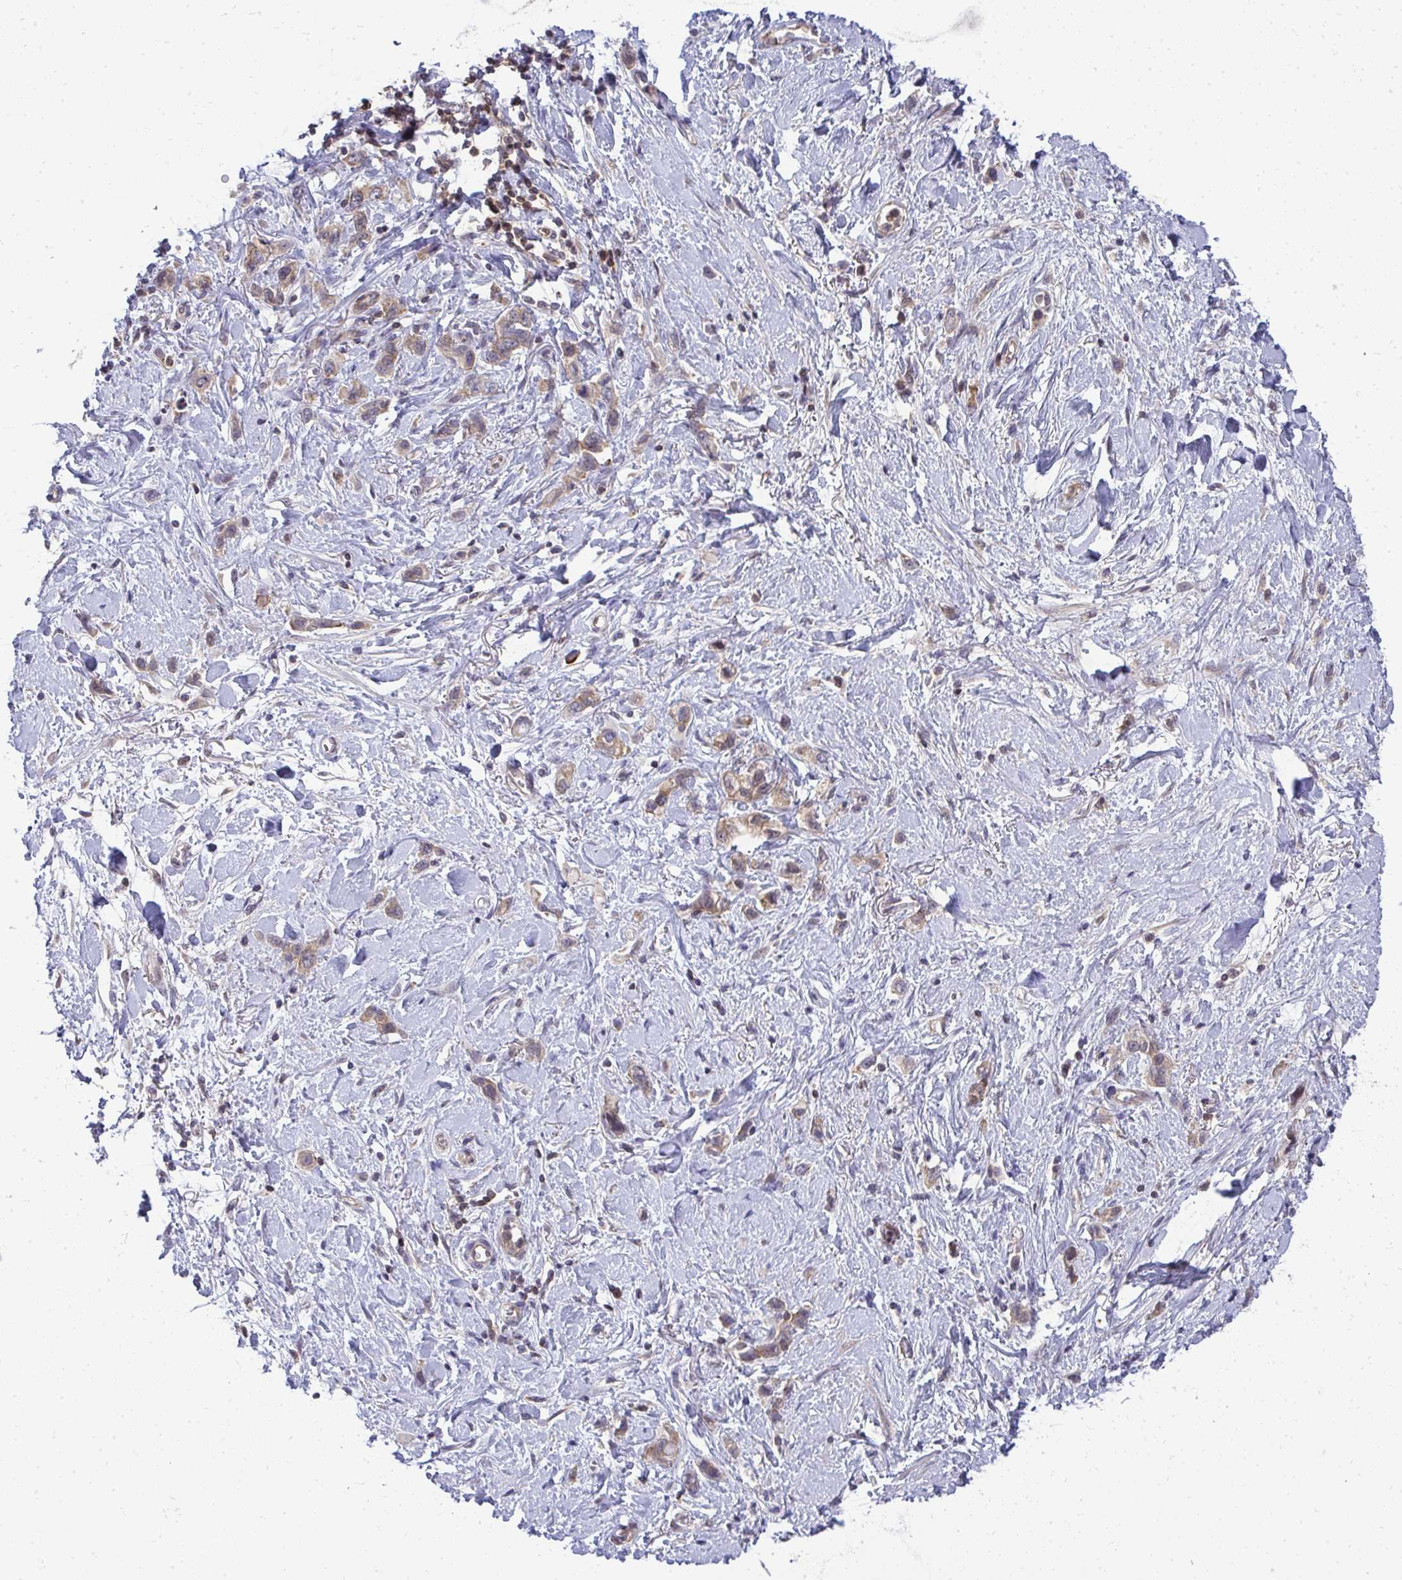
{"staining": {"intensity": "weak", "quantity": ">75%", "location": "cytoplasmic/membranous"}, "tissue": "stomach cancer", "cell_type": "Tumor cells", "image_type": "cancer", "snomed": [{"axis": "morphology", "description": "Adenocarcinoma, NOS"}, {"axis": "topography", "description": "Stomach"}], "caption": "An image of human stomach adenocarcinoma stained for a protein shows weak cytoplasmic/membranous brown staining in tumor cells.", "gene": "HDHD2", "patient": {"sex": "female", "age": 65}}